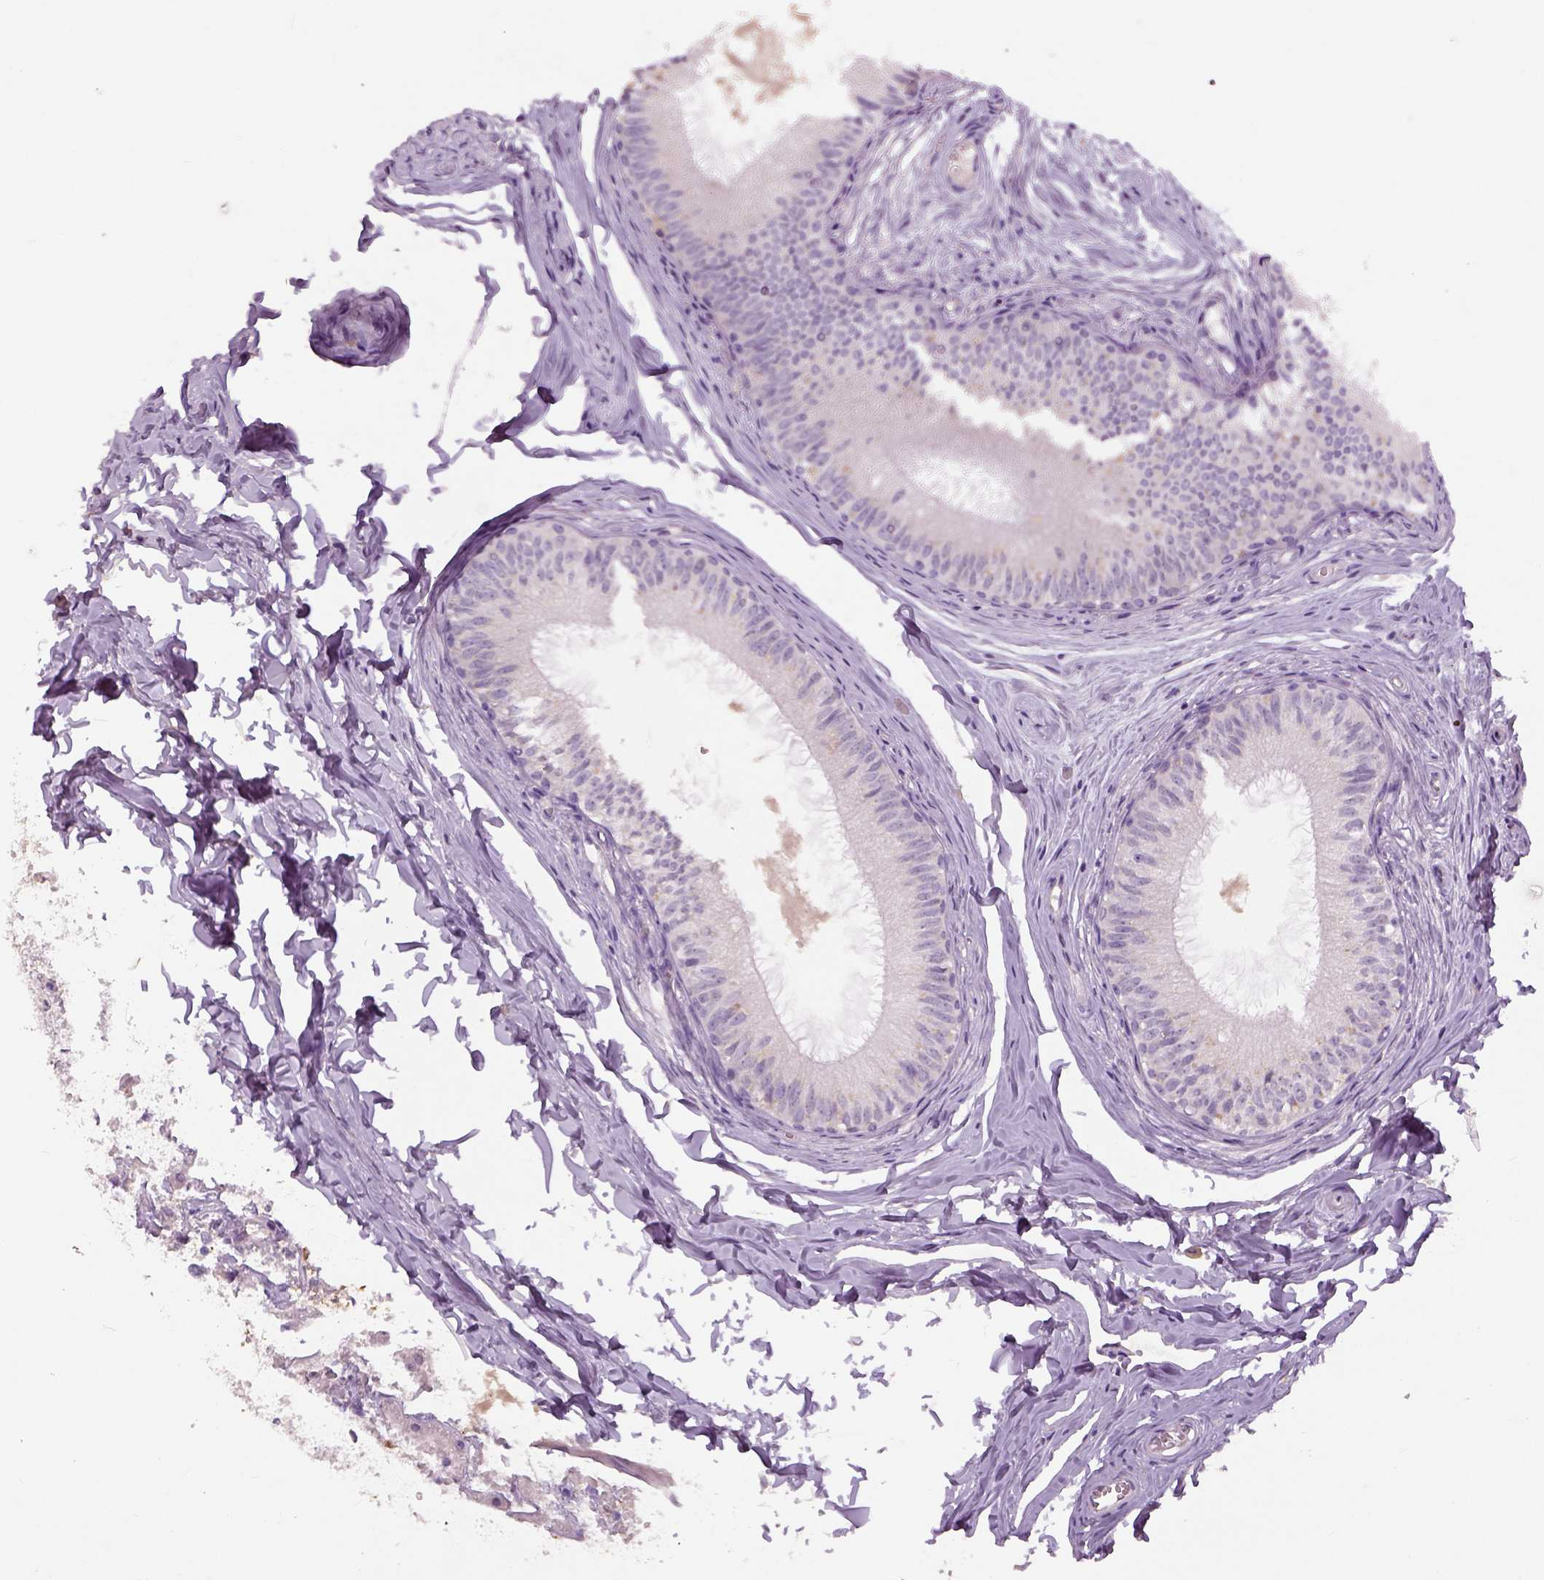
{"staining": {"intensity": "negative", "quantity": "none", "location": "none"}, "tissue": "epididymis", "cell_type": "Glandular cells", "image_type": "normal", "snomed": [{"axis": "morphology", "description": "Normal tissue, NOS"}, {"axis": "topography", "description": "Epididymis"}], "caption": "A micrograph of human epididymis is negative for staining in glandular cells. The staining was performed using DAB (3,3'-diaminobenzidine) to visualize the protein expression in brown, while the nuclei were stained in blue with hematoxylin (Magnification: 20x).", "gene": "NECAB1", "patient": {"sex": "male", "age": 45}}